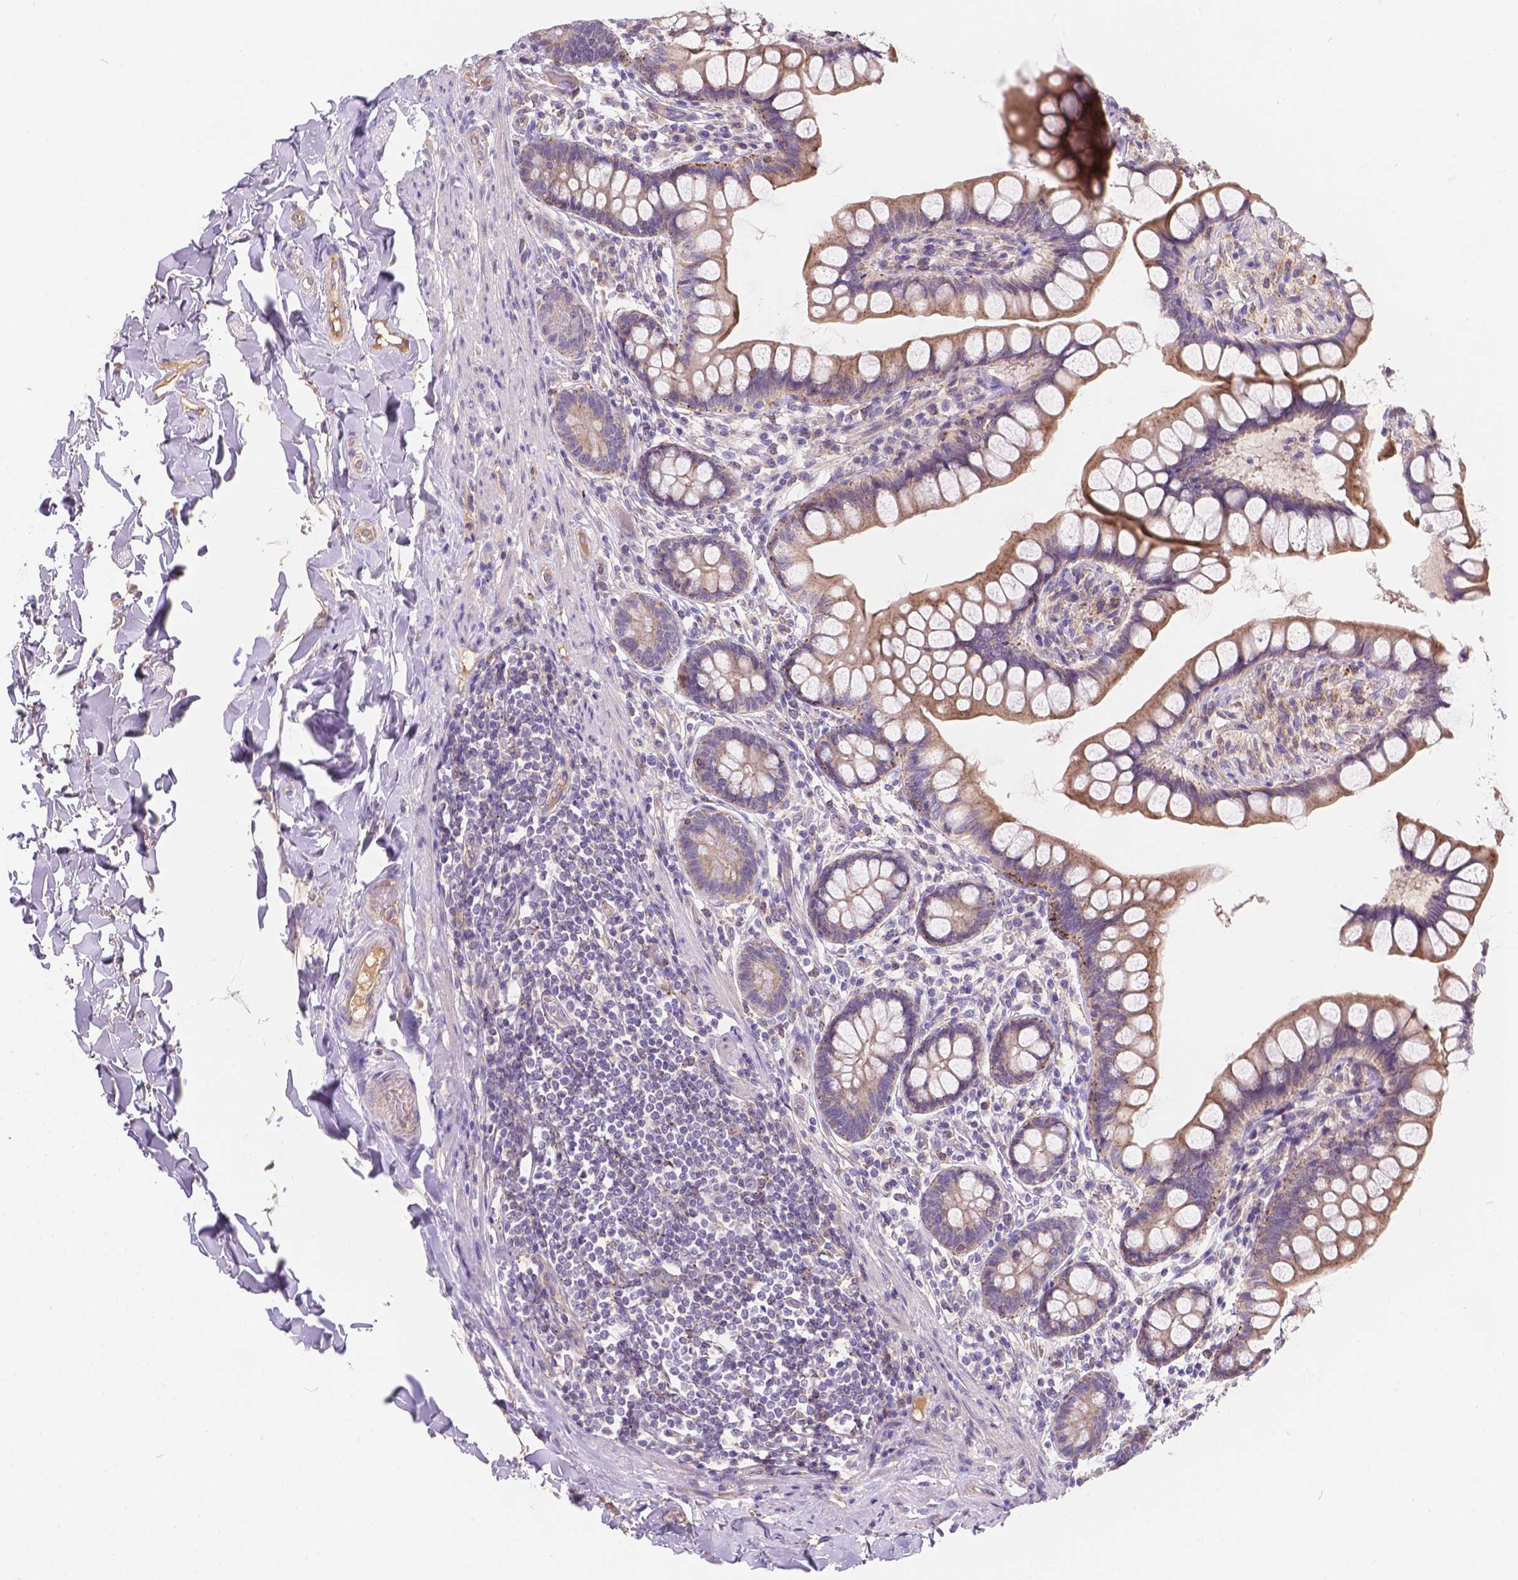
{"staining": {"intensity": "moderate", "quantity": ">75%", "location": "cytoplasmic/membranous"}, "tissue": "small intestine", "cell_type": "Glandular cells", "image_type": "normal", "snomed": [{"axis": "morphology", "description": "Normal tissue, NOS"}, {"axis": "topography", "description": "Small intestine"}], "caption": "Approximately >75% of glandular cells in benign small intestine show moderate cytoplasmic/membranous protein positivity as visualized by brown immunohistochemical staining.", "gene": "CDK10", "patient": {"sex": "male", "age": 70}}